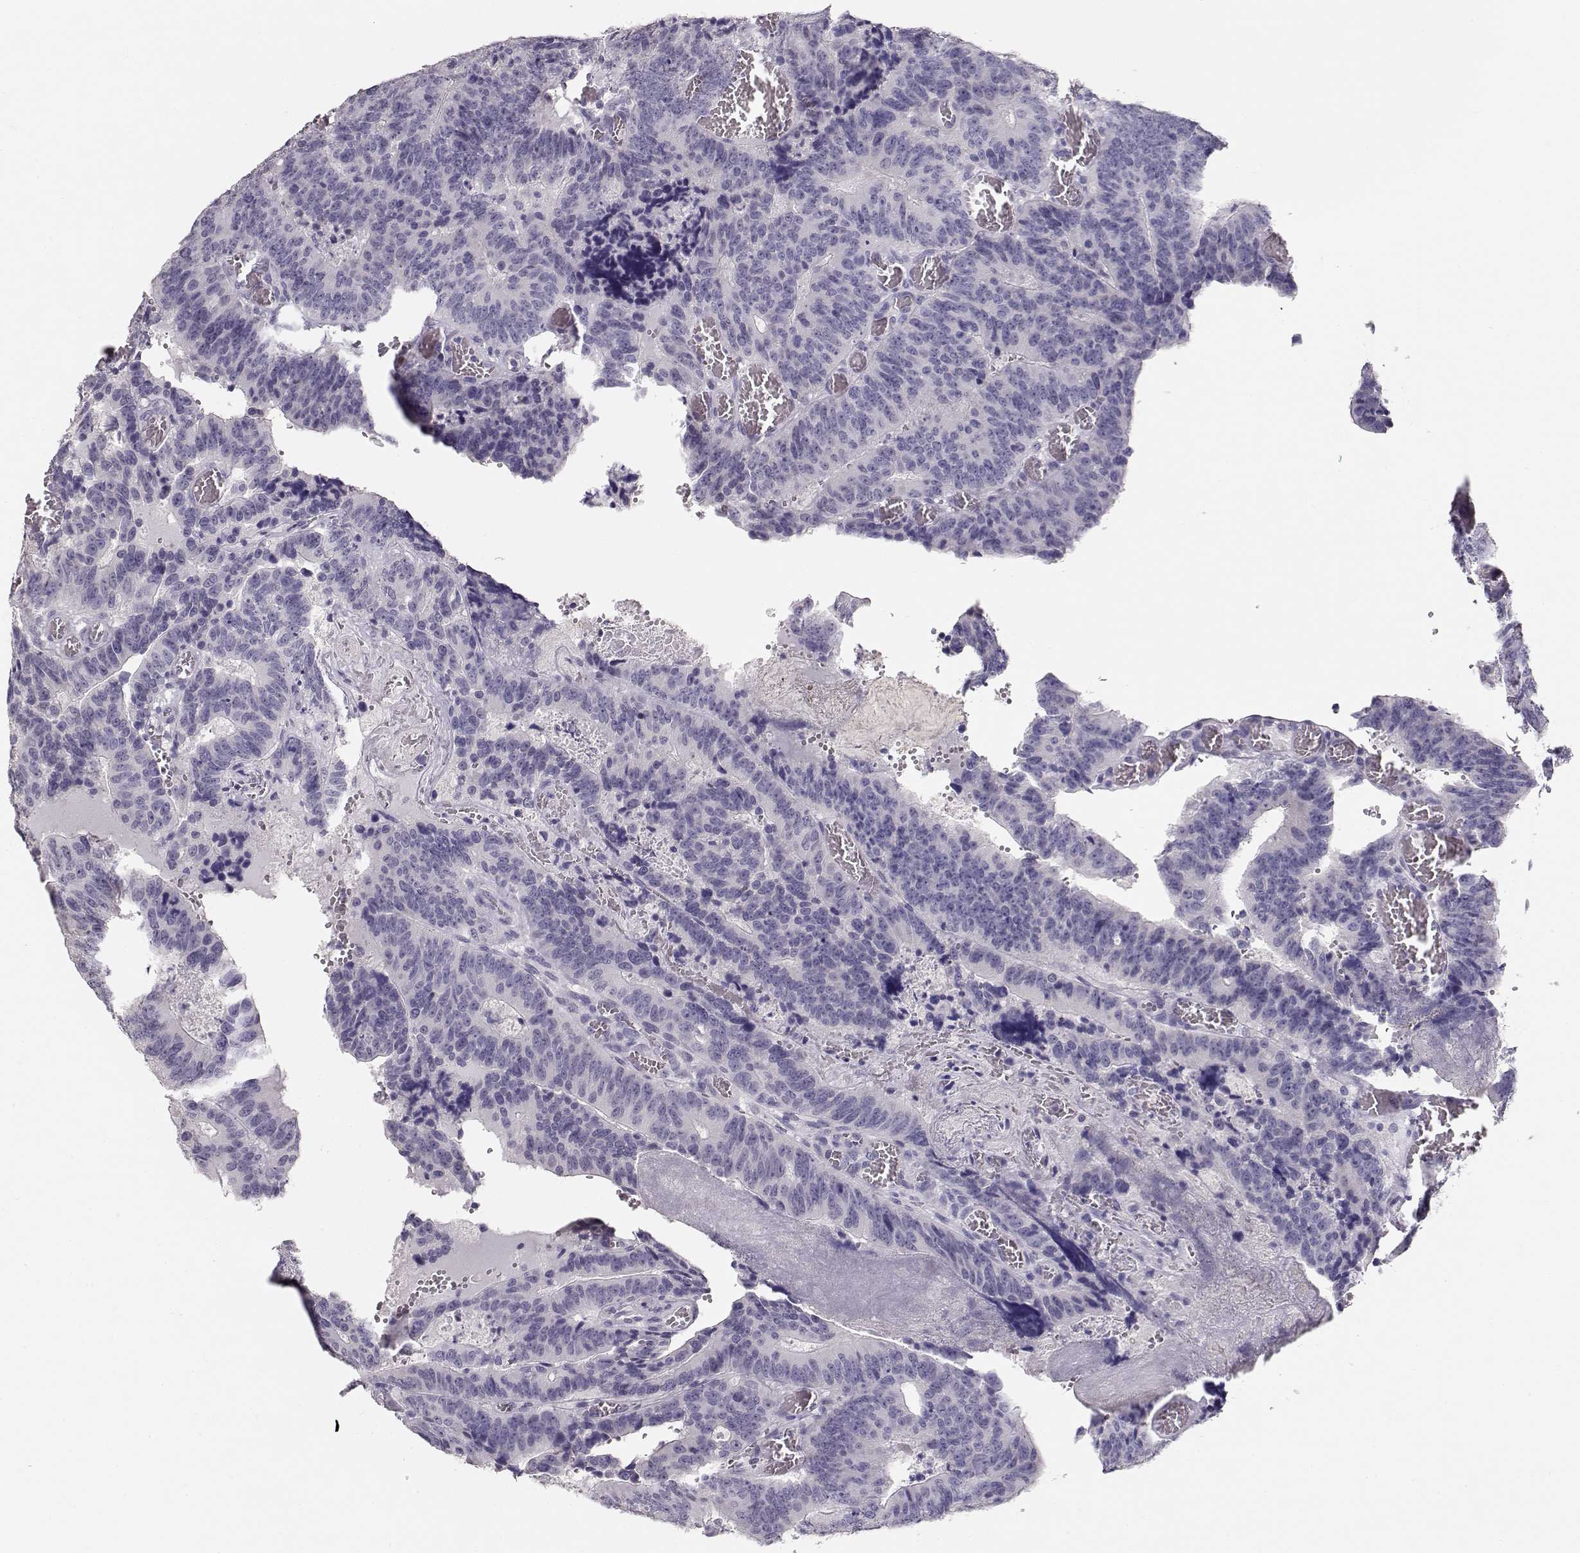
{"staining": {"intensity": "negative", "quantity": "none", "location": "none"}, "tissue": "colorectal cancer", "cell_type": "Tumor cells", "image_type": "cancer", "snomed": [{"axis": "morphology", "description": "Adenocarcinoma, NOS"}, {"axis": "topography", "description": "Colon"}], "caption": "Tumor cells show no significant expression in adenocarcinoma (colorectal).", "gene": "MAGEC1", "patient": {"sex": "female", "age": 82}}